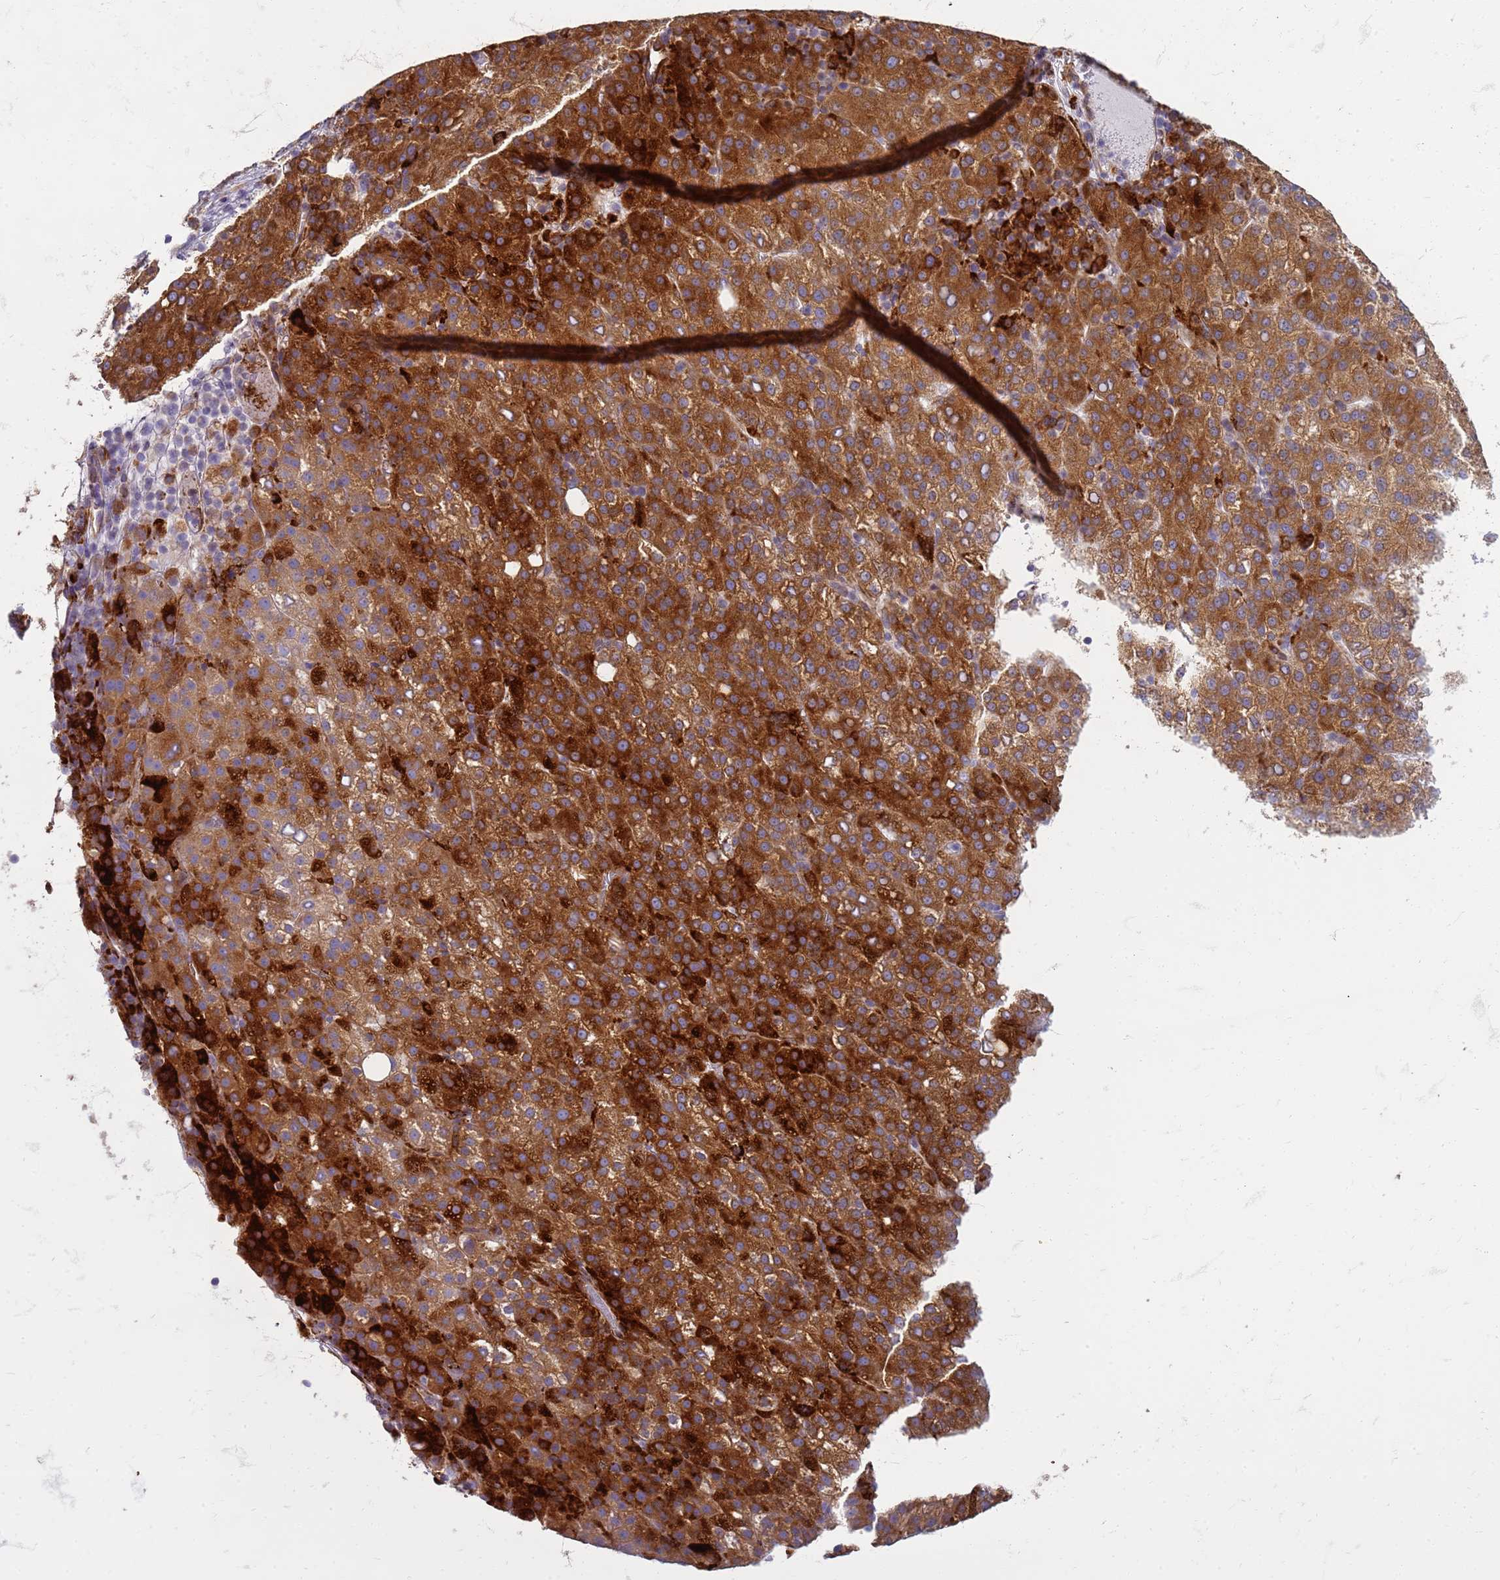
{"staining": {"intensity": "strong", "quantity": ">75%", "location": "cytoplasmic/membranous"}, "tissue": "liver cancer", "cell_type": "Tumor cells", "image_type": "cancer", "snomed": [{"axis": "morphology", "description": "Carcinoma, Hepatocellular, NOS"}, {"axis": "topography", "description": "Liver"}], "caption": "Human hepatocellular carcinoma (liver) stained for a protein (brown) shows strong cytoplasmic/membranous positive expression in approximately >75% of tumor cells.", "gene": "PDK3", "patient": {"sex": "female", "age": 58}}